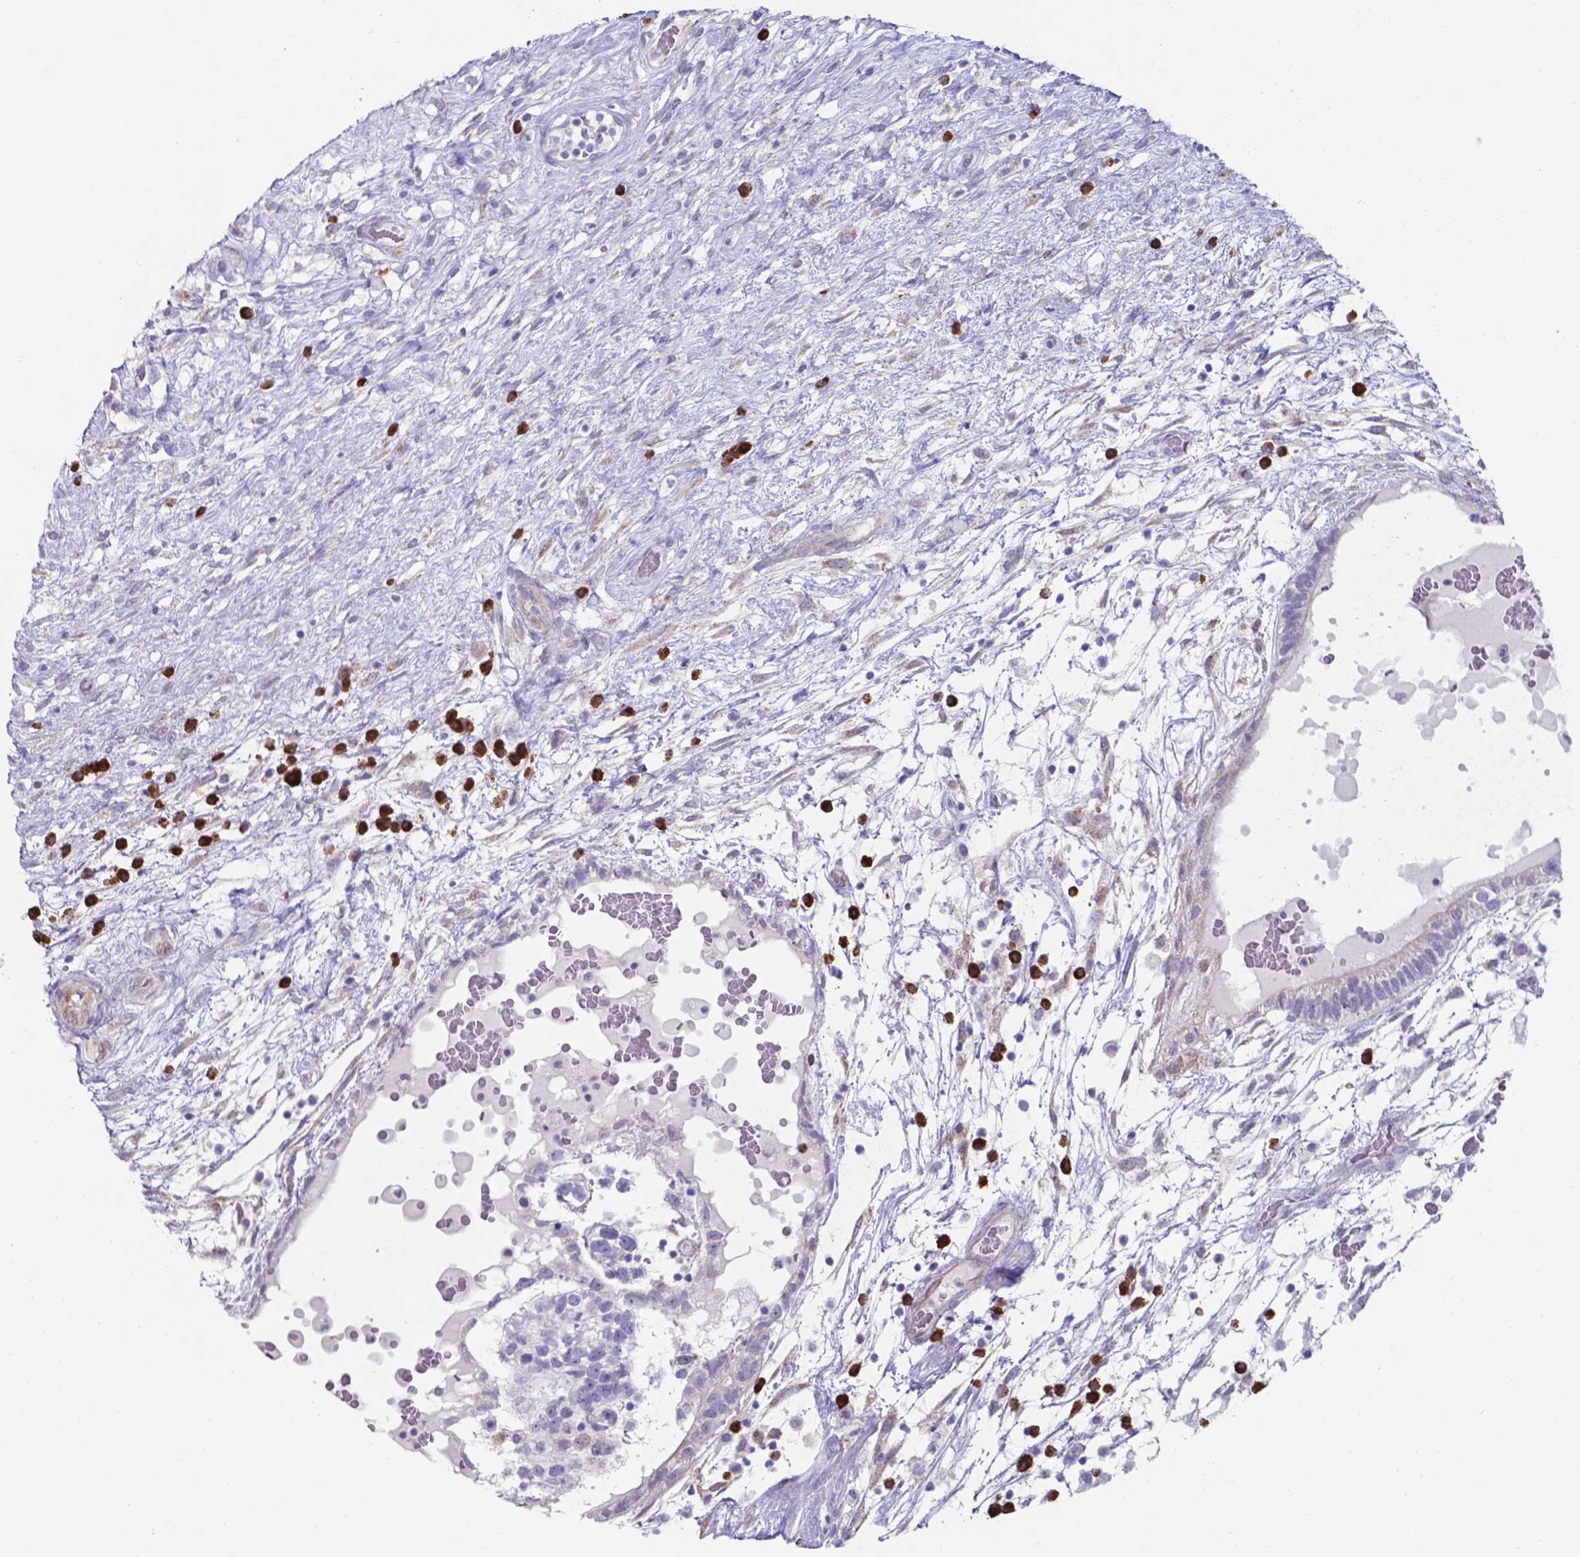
{"staining": {"intensity": "negative", "quantity": "none", "location": "none"}, "tissue": "testis cancer", "cell_type": "Tumor cells", "image_type": "cancer", "snomed": [{"axis": "morphology", "description": "Normal tissue, NOS"}, {"axis": "morphology", "description": "Carcinoma, Embryonal, NOS"}, {"axis": "topography", "description": "Testis"}], "caption": "High power microscopy image of an IHC histopathology image of testis cancer, revealing no significant positivity in tumor cells.", "gene": "UBE2J1", "patient": {"sex": "male", "age": 32}}